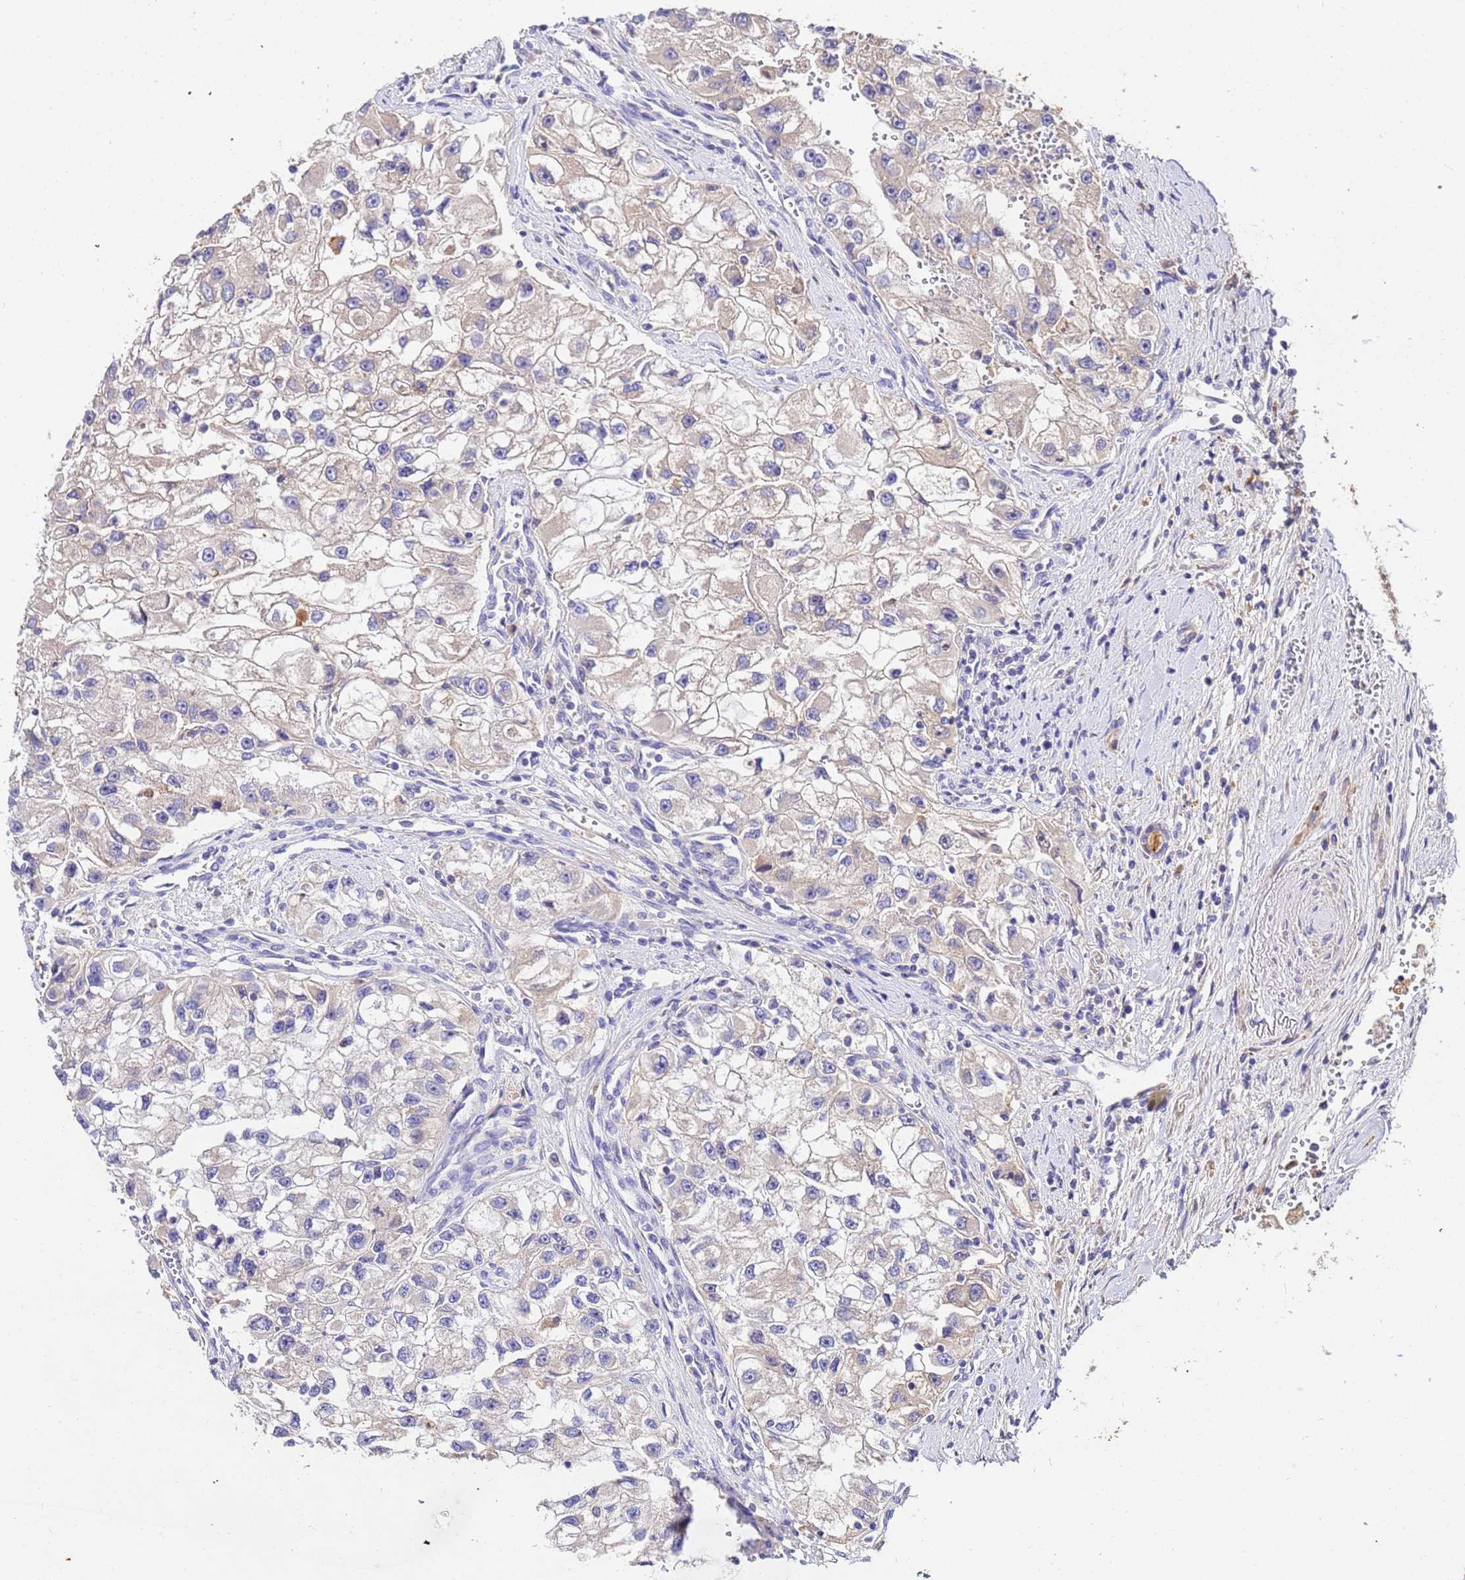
{"staining": {"intensity": "negative", "quantity": "none", "location": "none"}, "tissue": "renal cancer", "cell_type": "Tumor cells", "image_type": "cancer", "snomed": [{"axis": "morphology", "description": "Adenocarcinoma, NOS"}, {"axis": "topography", "description": "Kidney"}], "caption": "DAB immunohistochemical staining of renal cancer (adenocarcinoma) demonstrates no significant staining in tumor cells.", "gene": "MTERF1", "patient": {"sex": "male", "age": 63}}